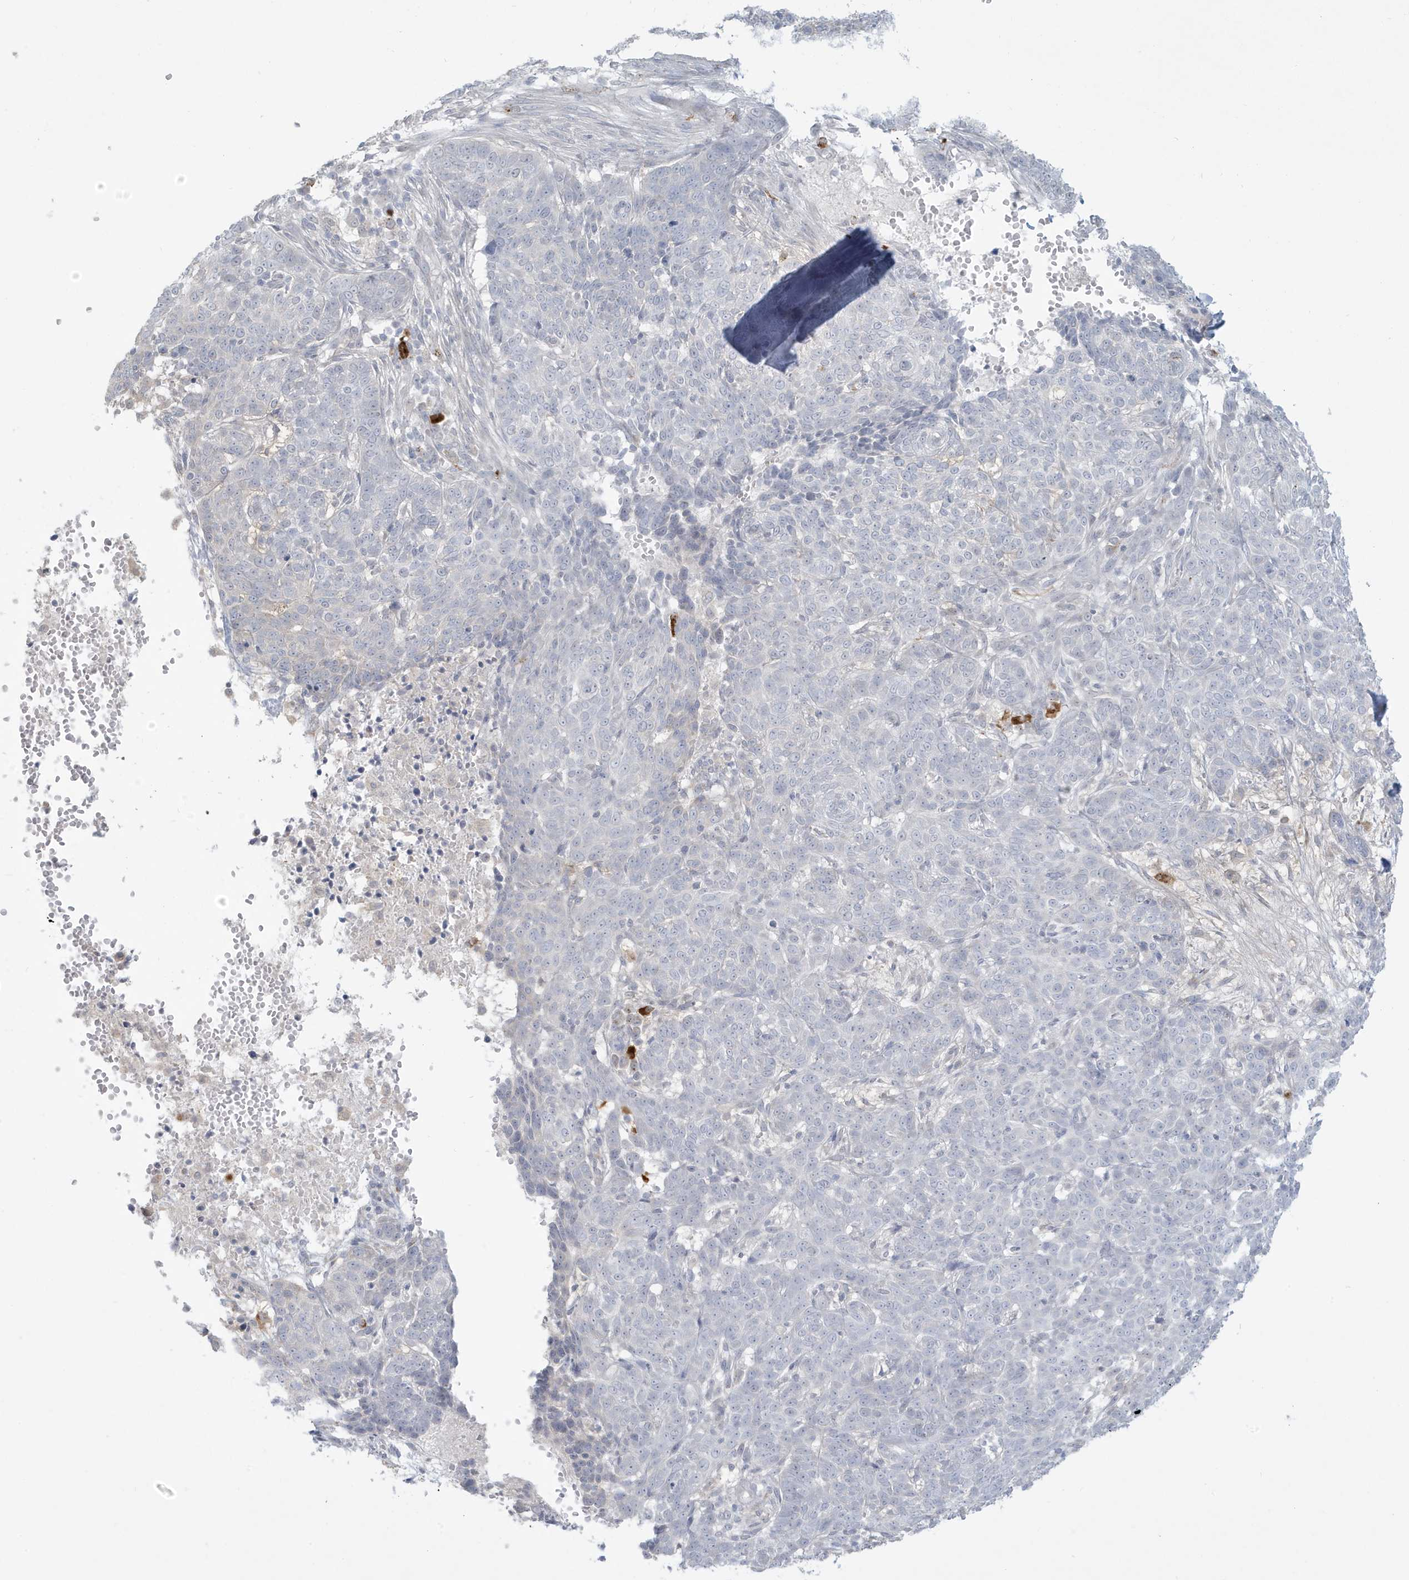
{"staining": {"intensity": "negative", "quantity": "none", "location": "none"}, "tissue": "skin cancer", "cell_type": "Tumor cells", "image_type": "cancer", "snomed": [{"axis": "morphology", "description": "Basal cell carcinoma"}, {"axis": "topography", "description": "Skin"}], "caption": "This photomicrograph is of skin cancer stained with IHC to label a protein in brown with the nuclei are counter-stained blue. There is no staining in tumor cells. (IHC, brightfield microscopy, high magnification).", "gene": "HERC6", "patient": {"sex": "male", "age": 85}}